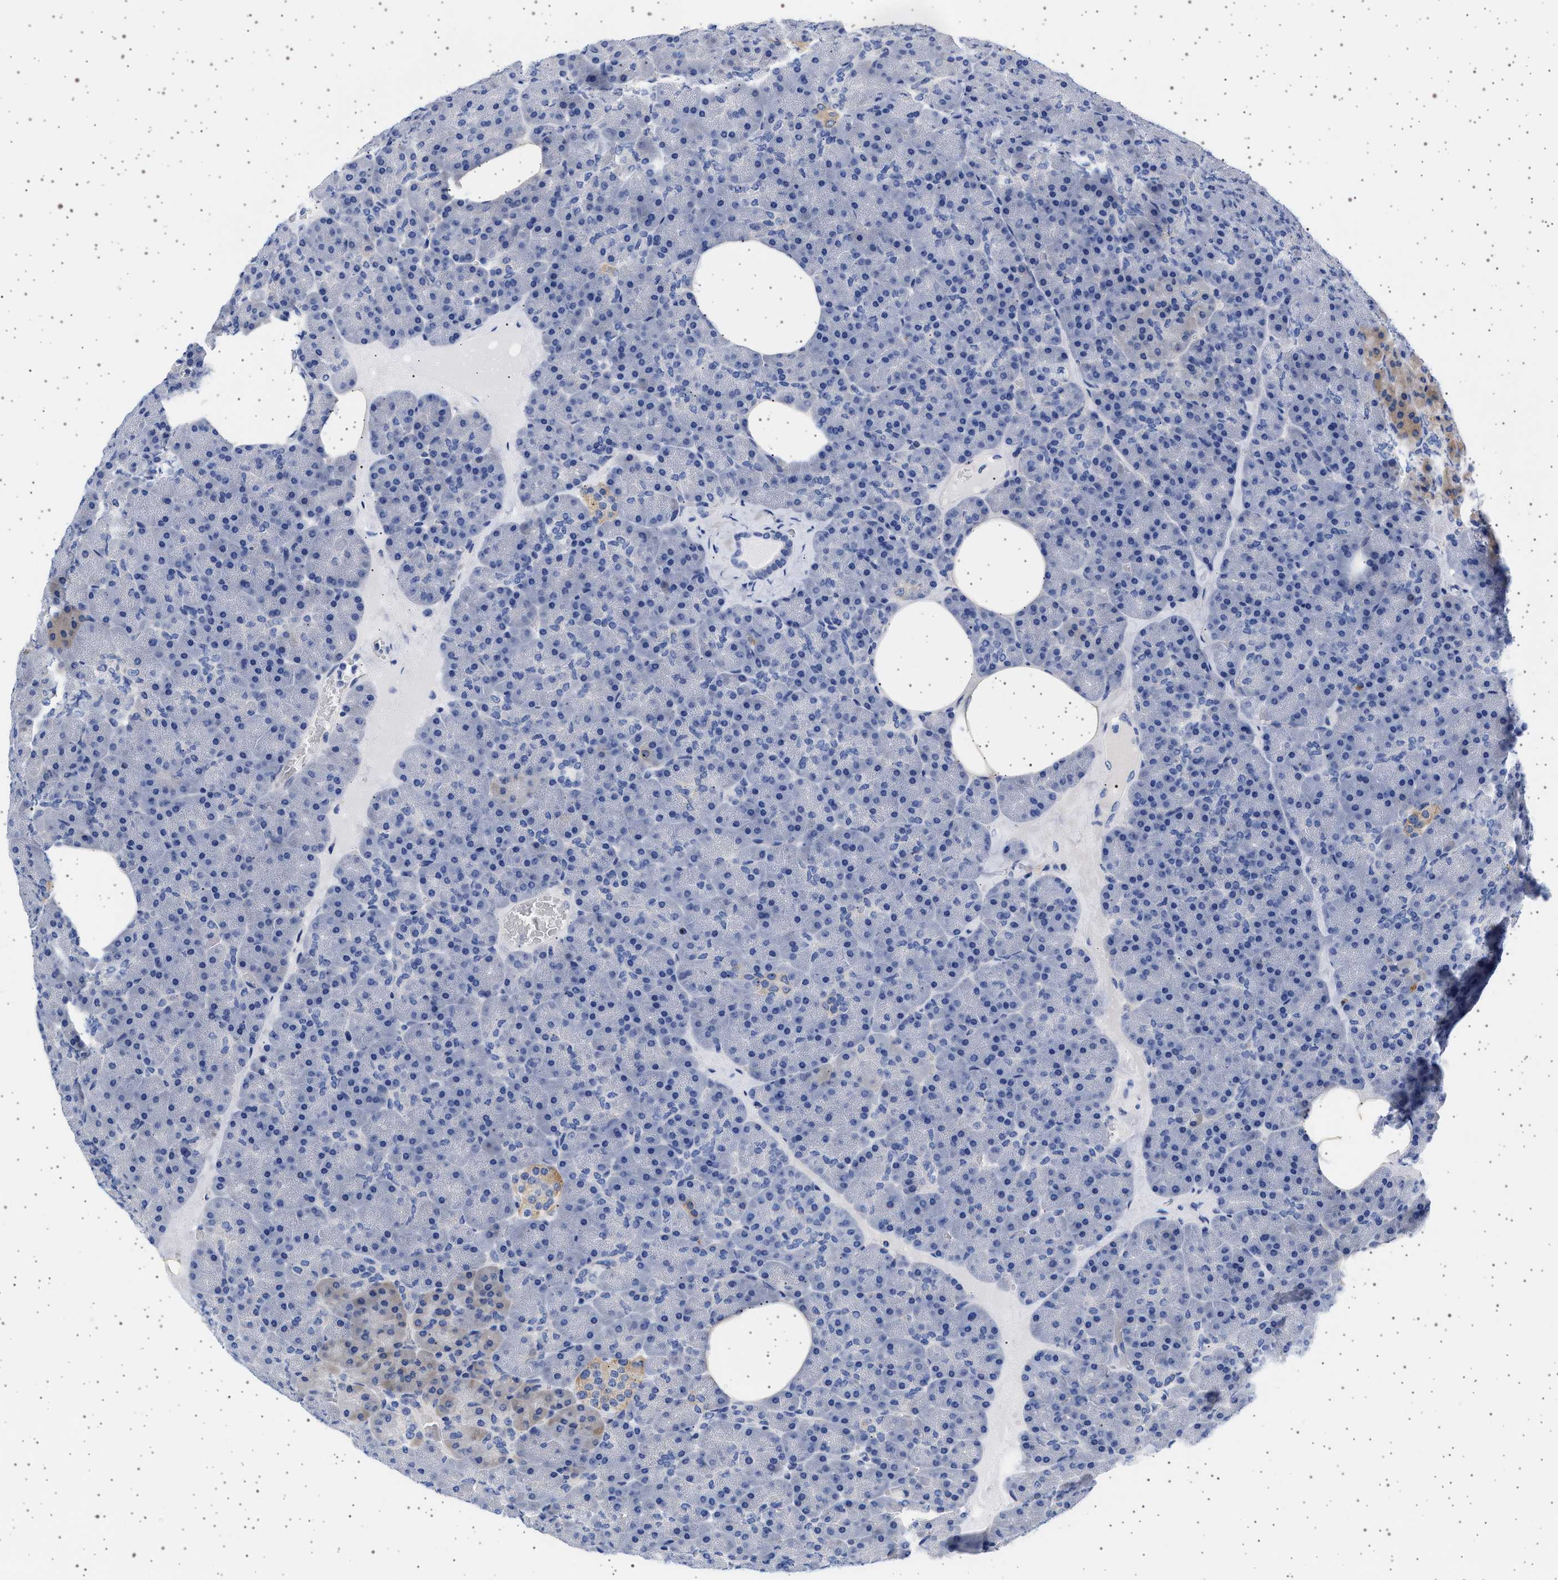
{"staining": {"intensity": "negative", "quantity": "none", "location": "none"}, "tissue": "pancreas", "cell_type": "Exocrine glandular cells", "image_type": "normal", "snomed": [{"axis": "morphology", "description": "Normal tissue, NOS"}, {"axis": "morphology", "description": "Carcinoid, malignant, NOS"}, {"axis": "topography", "description": "Pancreas"}], "caption": "An image of pancreas stained for a protein demonstrates no brown staining in exocrine glandular cells. (Stains: DAB IHC with hematoxylin counter stain, Microscopy: brightfield microscopy at high magnification).", "gene": "TRMT10B", "patient": {"sex": "female", "age": 35}}